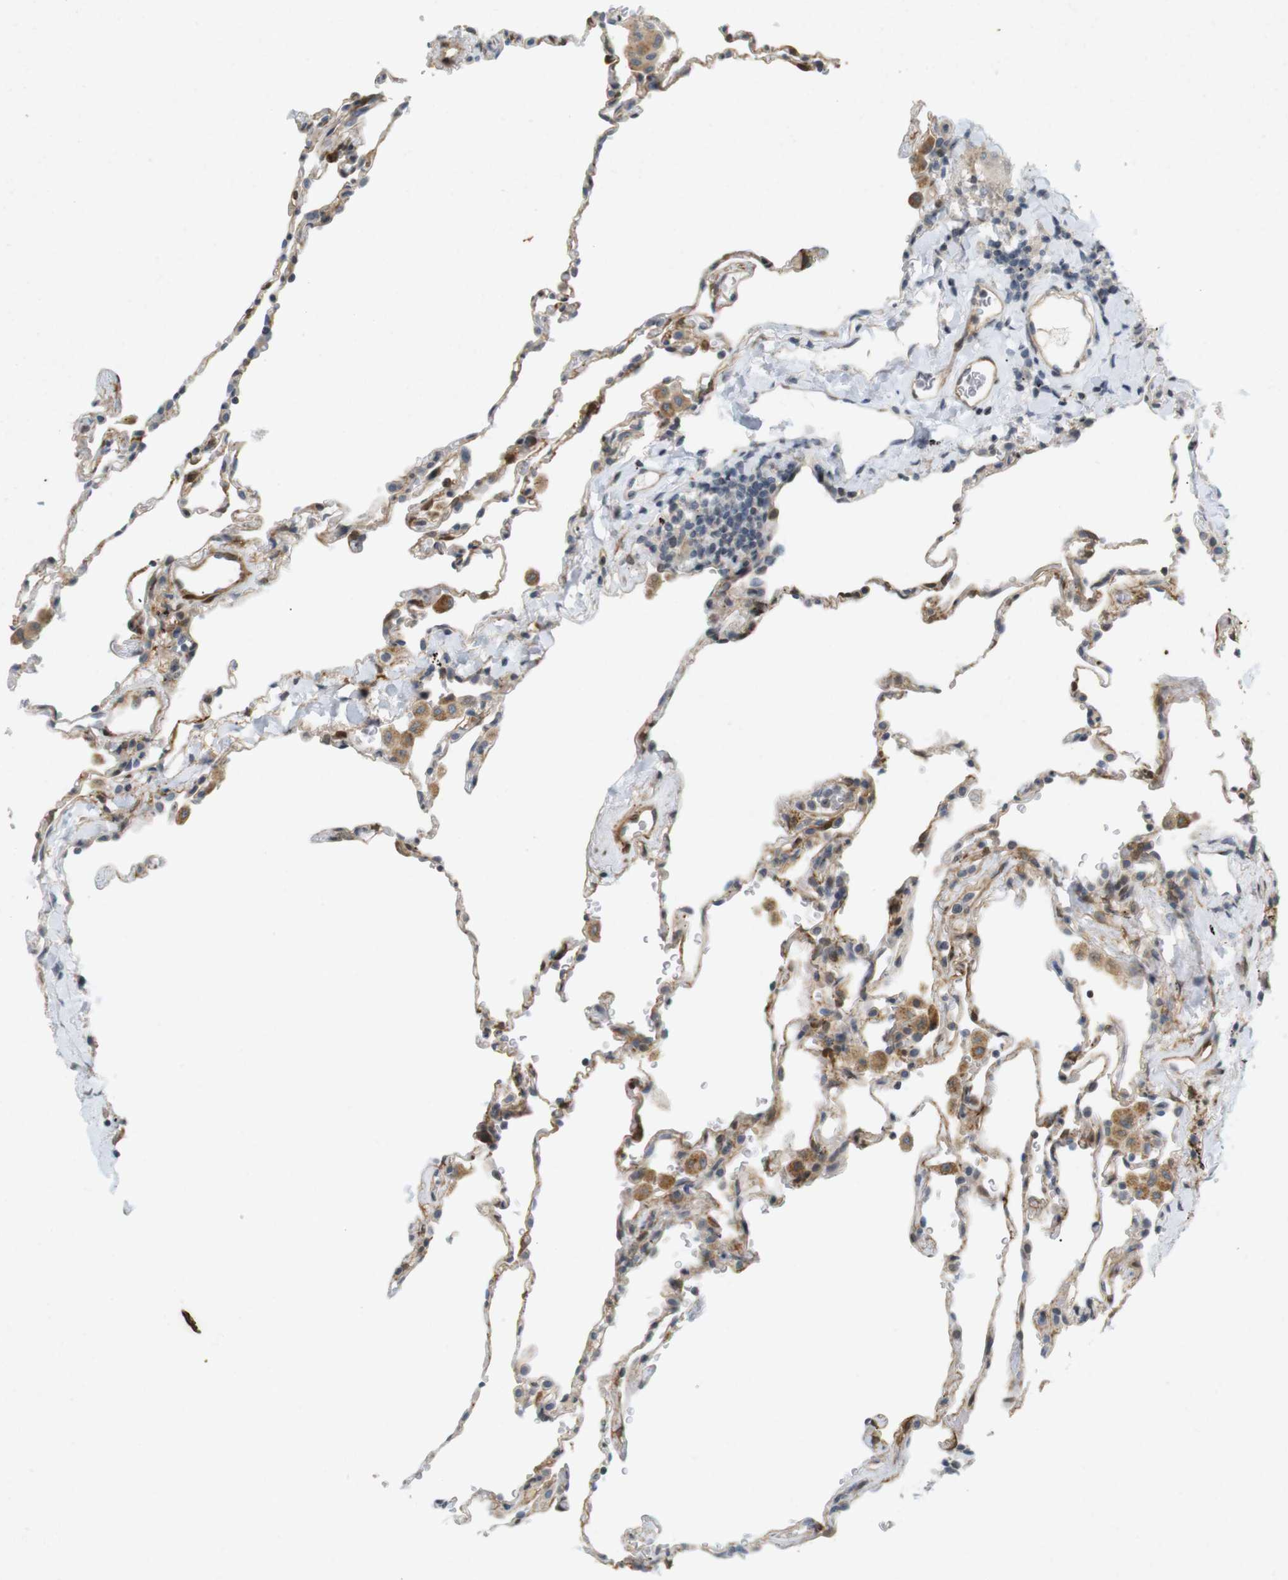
{"staining": {"intensity": "weak", "quantity": "25%-75%", "location": "cytoplasmic/membranous,nuclear"}, "tissue": "lung", "cell_type": "Alveolar cells", "image_type": "normal", "snomed": [{"axis": "morphology", "description": "Normal tissue, NOS"}, {"axis": "topography", "description": "Lung"}], "caption": "A brown stain highlights weak cytoplasmic/membranous,nuclear staining of a protein in alveolar cells of benign human lung.", "gene": "PPP1R14A", "patient": {"sex": "male", "age": 59}}